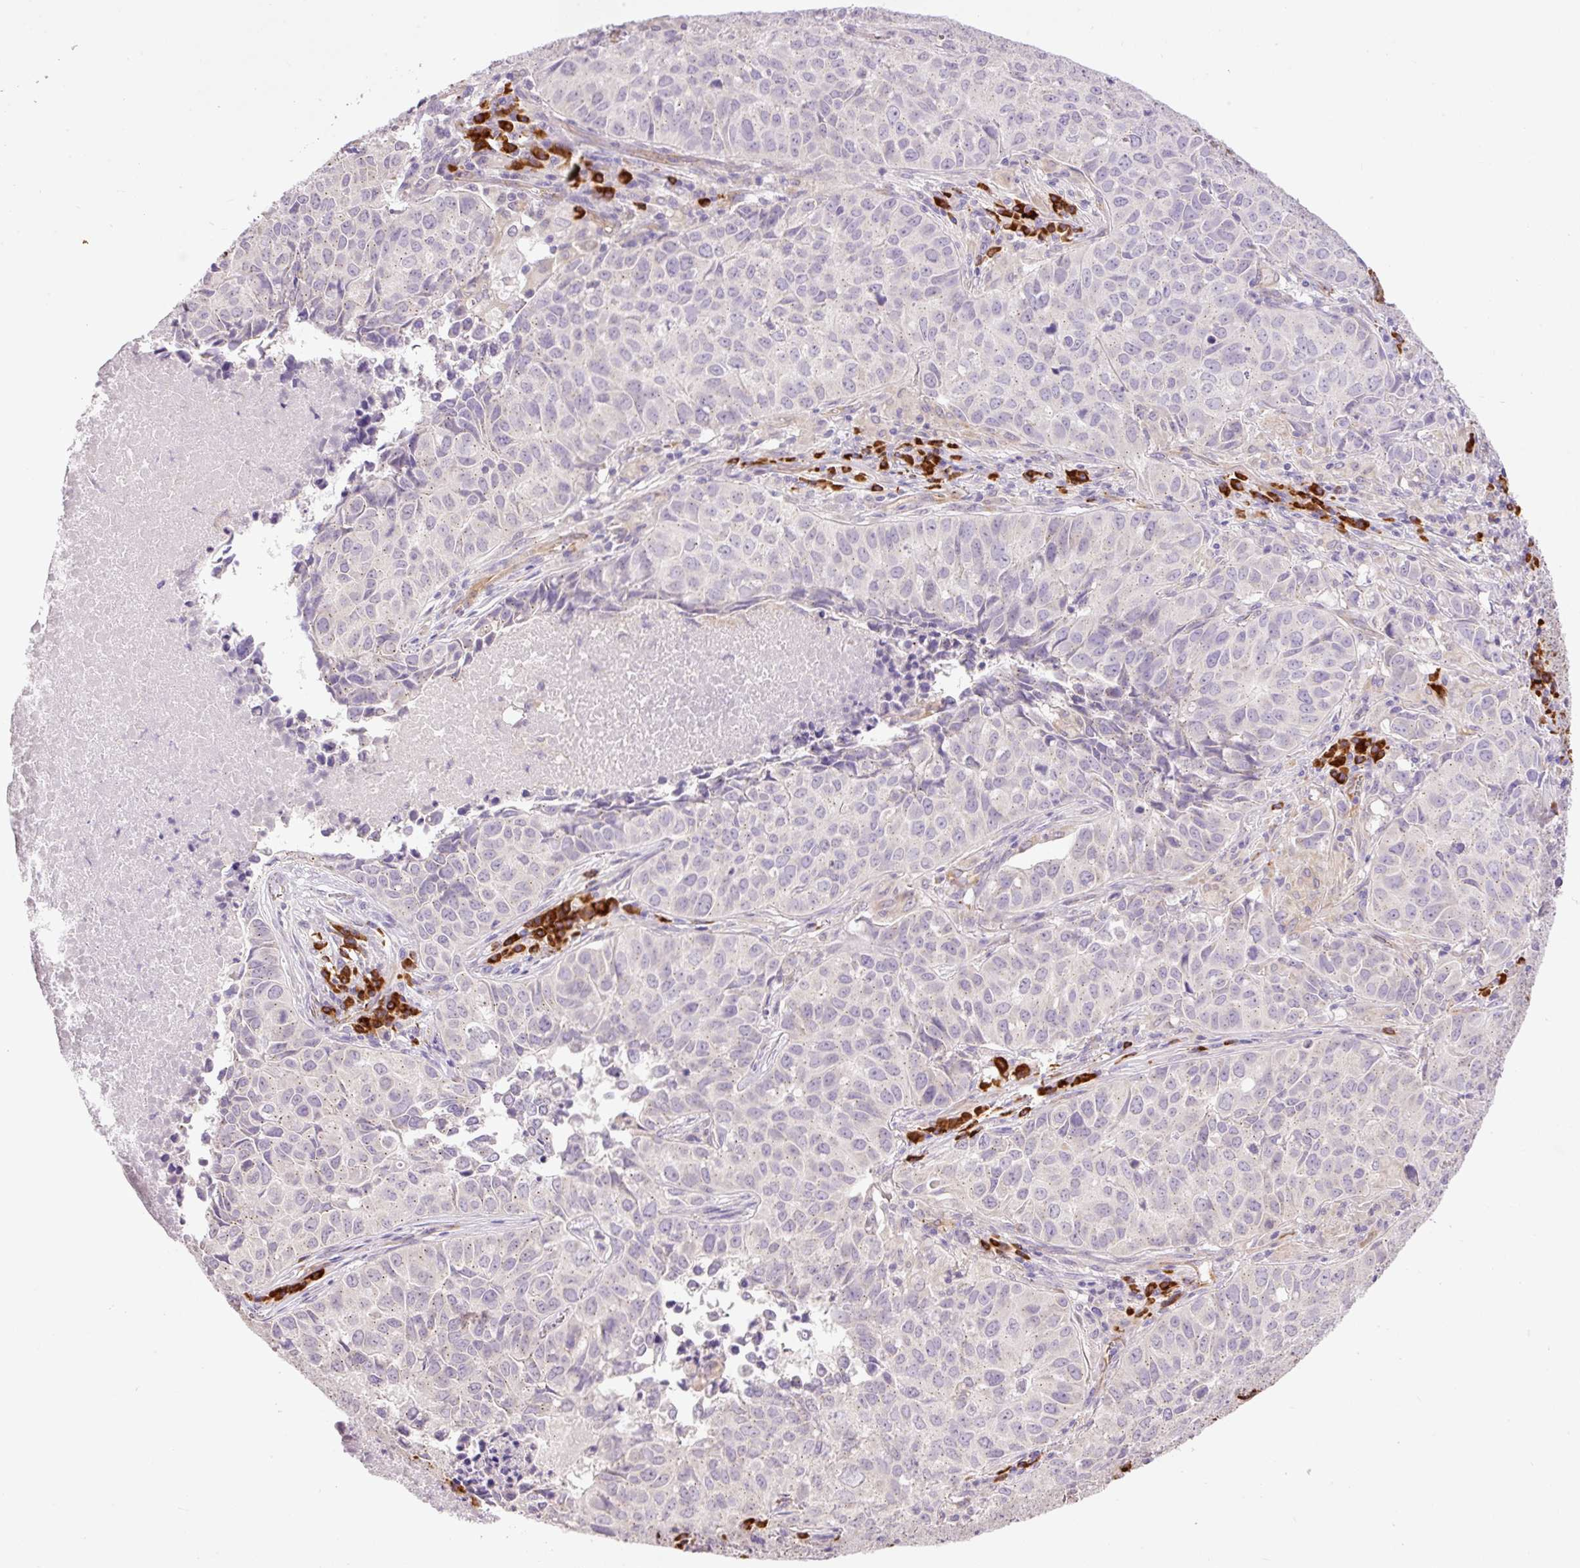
{"staining": {"intensity": "negative", "quantity": "none", "location": "none"}, "tissue": "lung cancer", "cell_type": "Tumor cells", "image_type": "cancer", "snomed": [{"axis": "morphology", "description": "Adenocarcinoma, NOS"}, {"axis": "topography", "description": "Lung"}], "caption": "Human lung adenocarcinoma stained for a protein using immunohistochemistry shows no positivity in tumor cells.", "gene": "PNPLA5", "patient": {"sex": "female", "age": 50}}